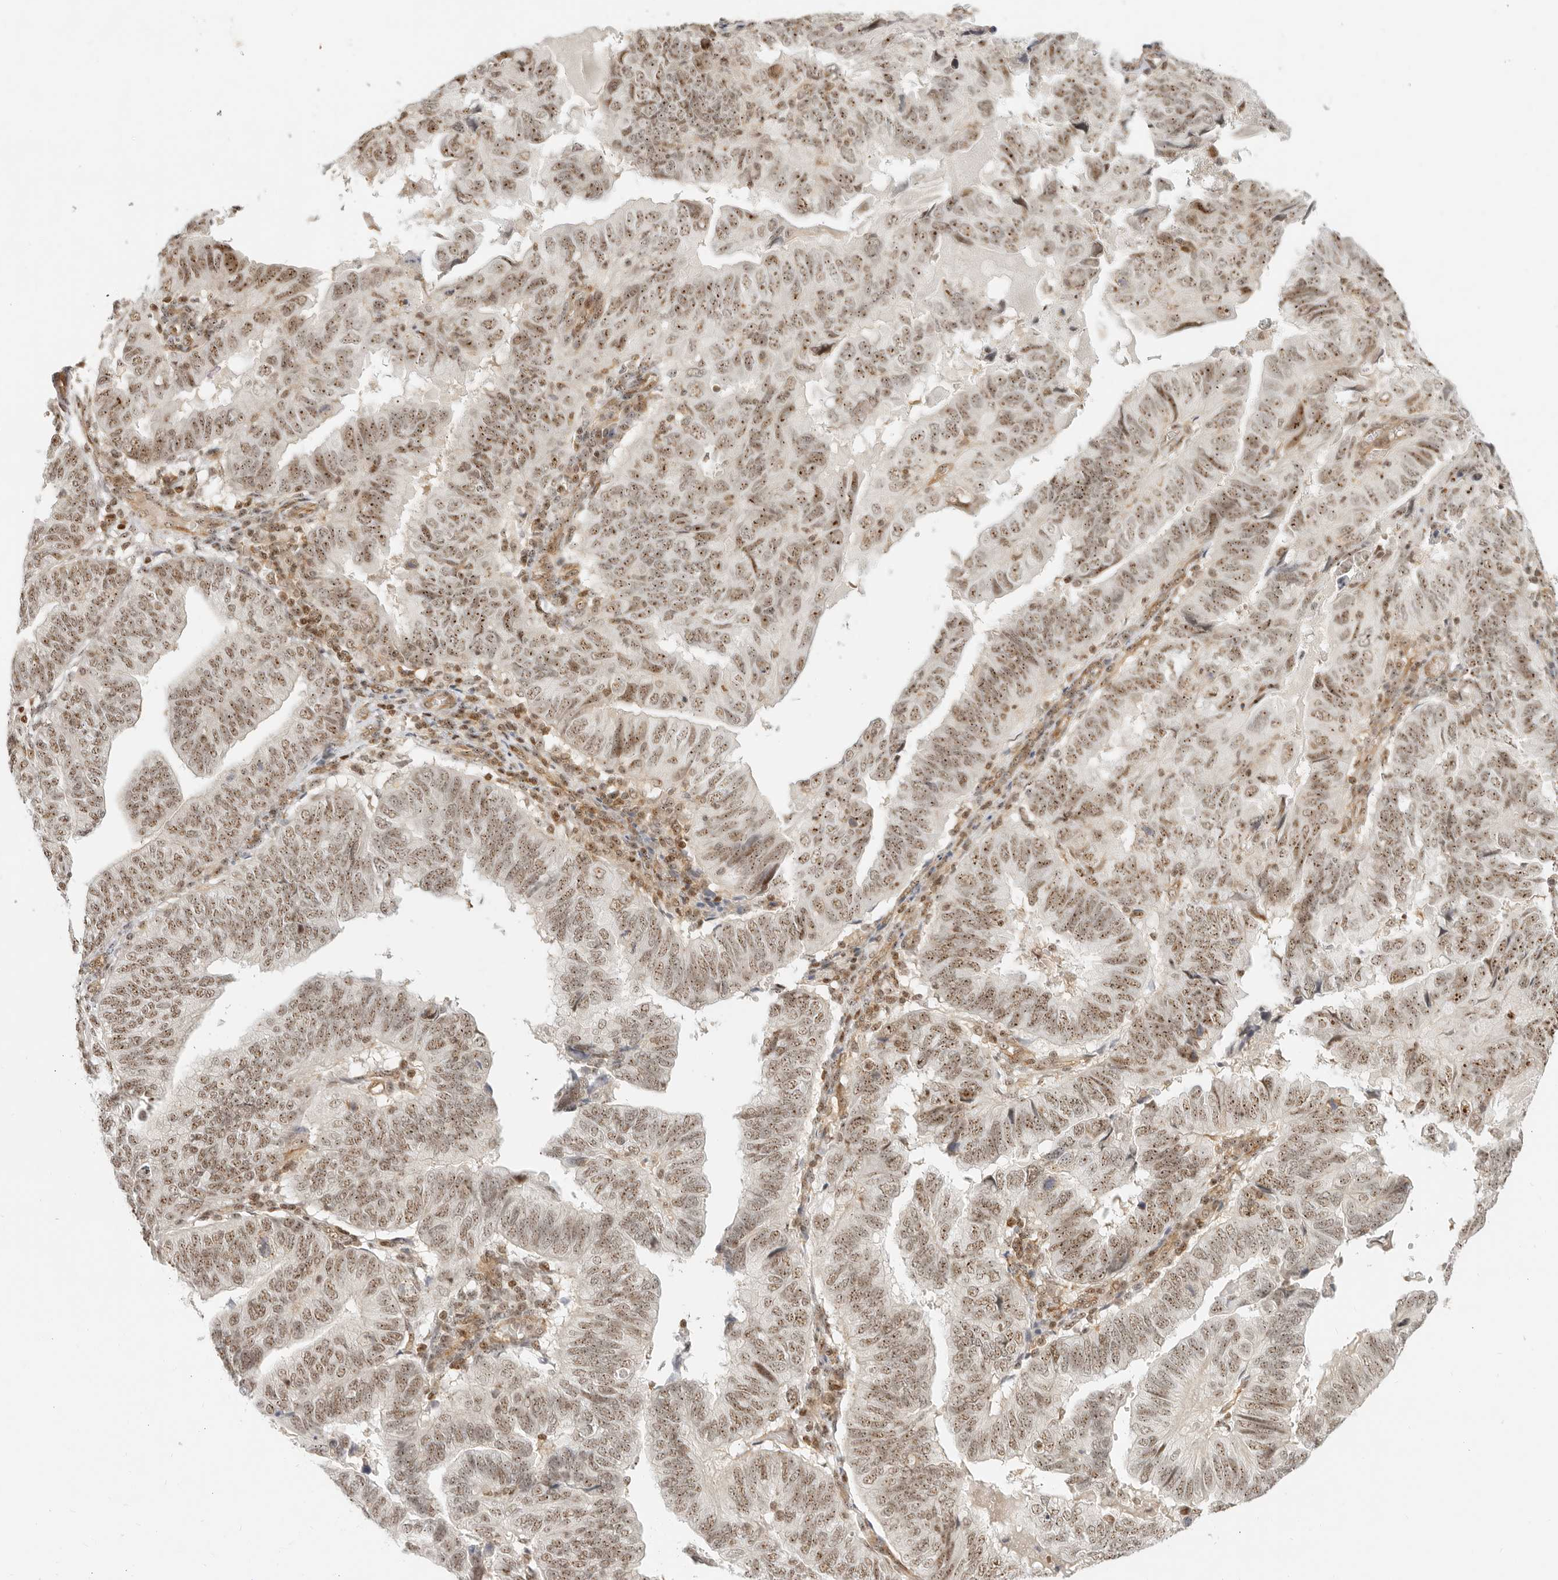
{"staining": {"intensity": "moderate", "quantity": ">75%", "location": "nuclear"}, "tissue": "endometrial cancer", "cell_type": "Tumor cells", "image_type": "cancer", "snomed": [{"axis": "morphology", "description": "Adenocarcinoma, NOS"}, {"axis": "topography", "description": "Uterus"}], "caption": "An IHC image of tumor tissue is shown. Protein staining in brown shows moderate nuclear positivity in endometrial cancer within tumor cells.", "gene": "BAP1", "patient": {"sex": "female", "age": 77}}